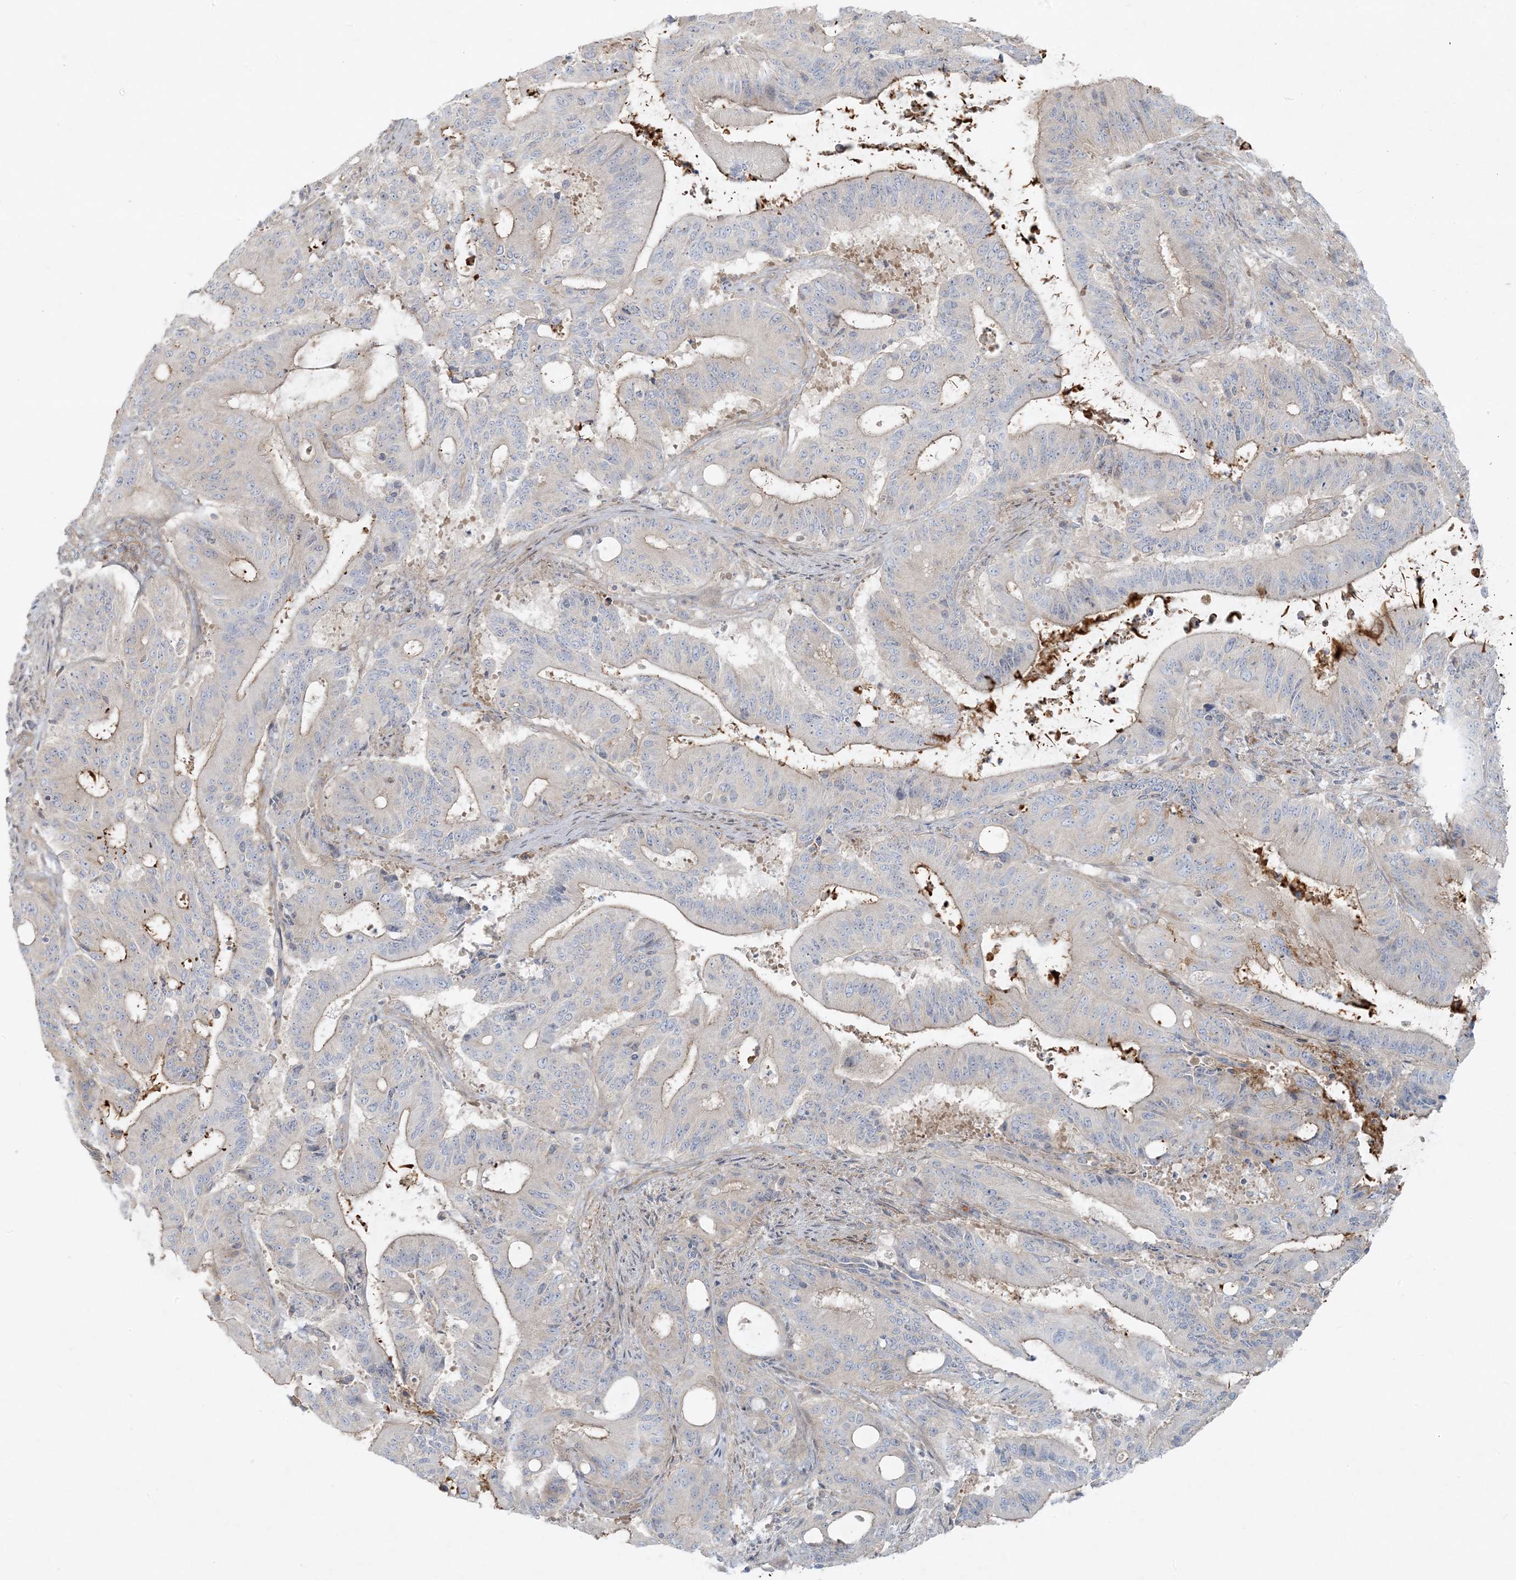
{"staining": {"intensity": "weak", "quantity": "<25%", "location": "cytoplasmic/membranous"}, "tissue": "liver cancer", "cell_type": "Tumor cells", "image_type": "cancer", "snomed": [{"axis": "morphology", "description": "Normal tissue, NOS"}, {"axis": "morphology", "description": "Cholangiocarcinoma"}, {"axis": "topography", "description": "Liver"}, {"axis": "topography", "description": "Peripheral nerve tissue"}], "caption": "There is no significant expression in tumor cells of liver cholangiocarcinoma.", "gene": "PIK3R4", "patient": {"sex": "female", "age": 73}}